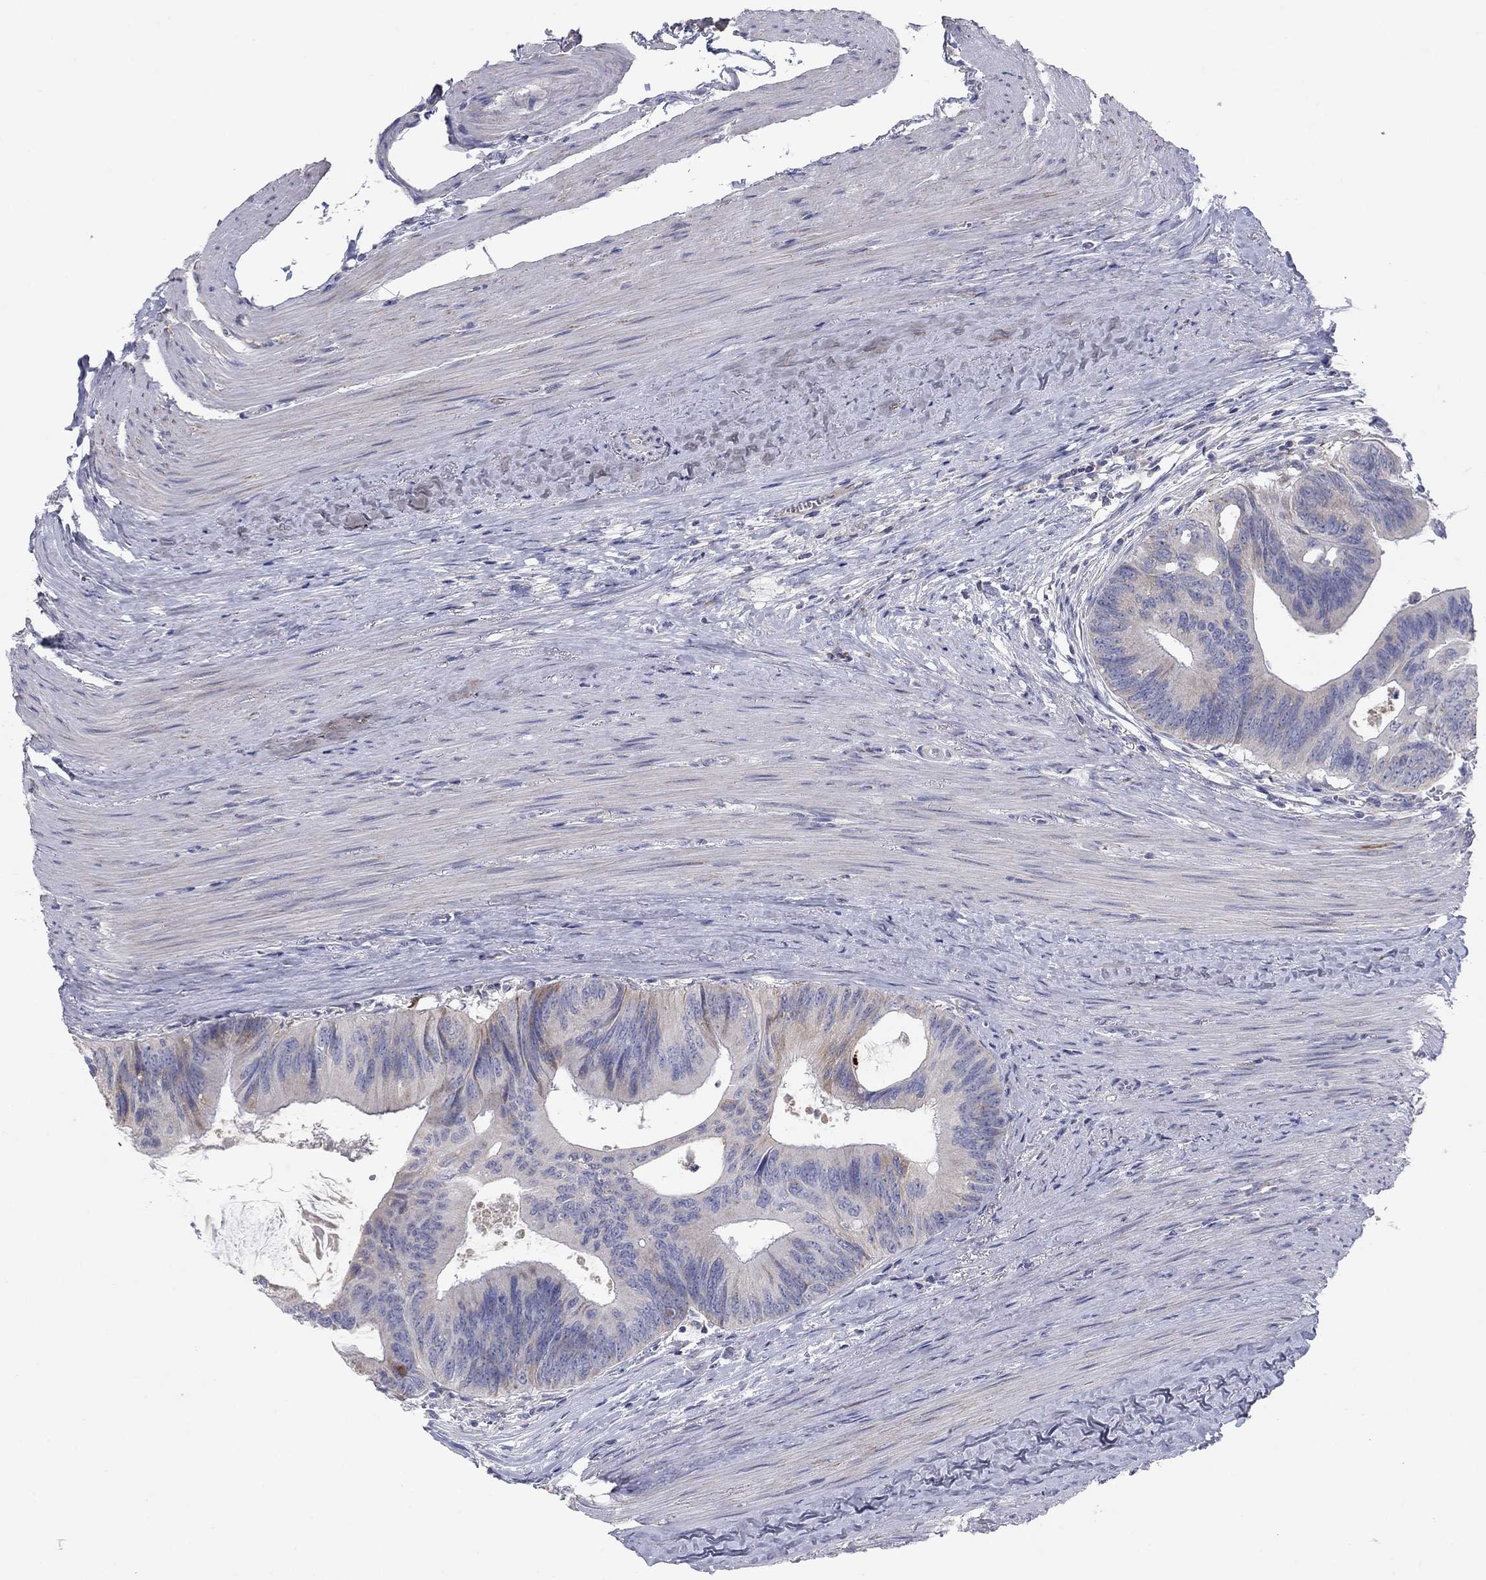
{"staining": {"intensity": "negative", "quantity": "none", "location": "none"}, "tissue": "colorectal cancer", "cell_type": "Tumor cells", "image_type": "cancer", "snomed": [{"axis": "morphology", "description": "Normal tissue, NOS"}, {"axis": "morphology", "description": "Adenocarcinoma, NOS"}, {"axis": "topography", "description": "Colon"}], "caption": "DAB (3,3'-diaminobenzidine) immunohistochemical staining of human adenocarcinoma (colorectal) exhibits no significant staining in tumor cells.", "gene": "PTGDS", "patient": {"sex": "male", "age": 65}}